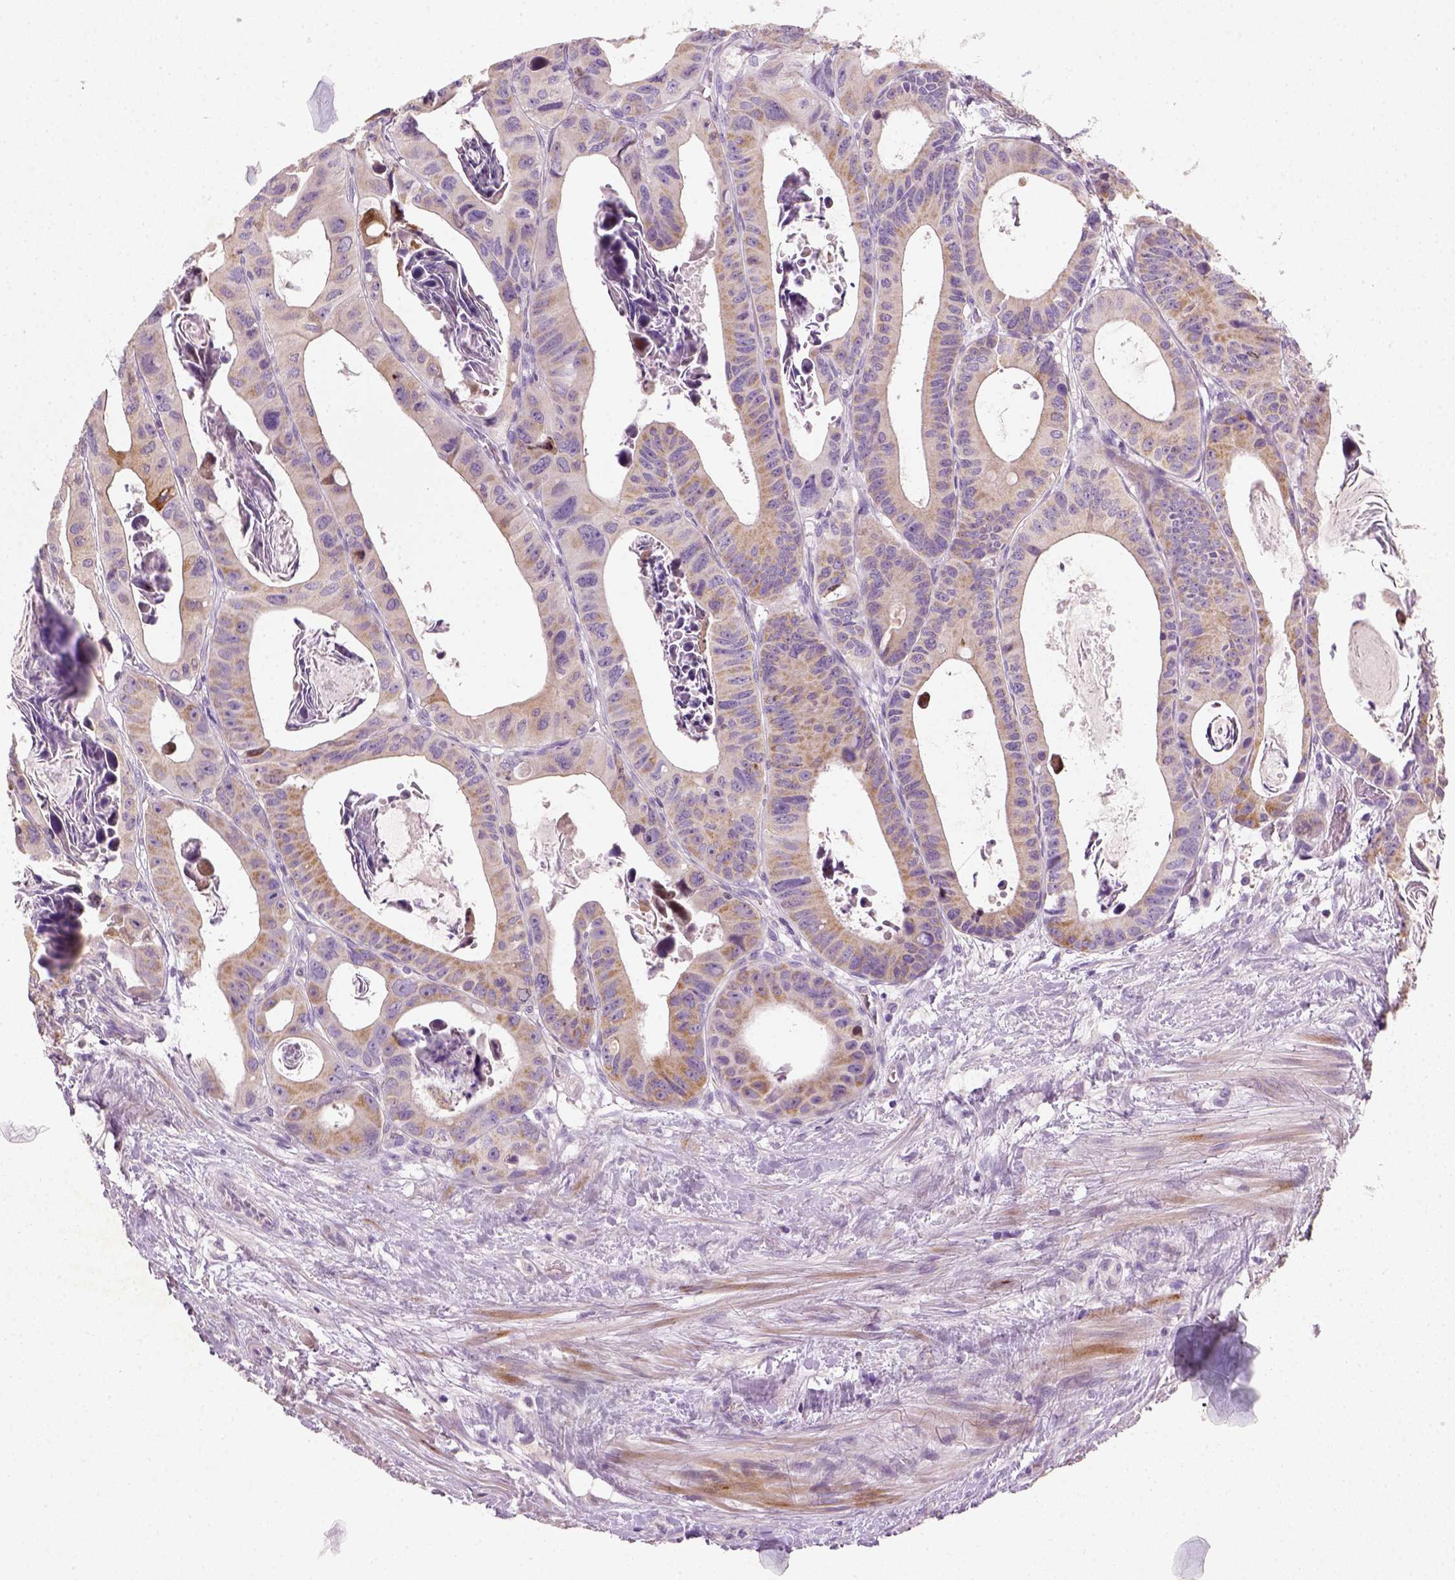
{"staining": {"intensity": "moderate", "quantity": ">75%", "location": "cytoplasmic/membranous"}, "tissue": "colorectal cancer", "cell_type": "Tumor cells", "image_type": "cancer", "snomed": [{"axis": "morphology", "description": "Adenocarcinoma, NOS"}, {"axis": "topography", "description": "Rectum"}], "caption": "Tumor cells show medium levels of moderate cytoplasmic/membranous expression in about >75% of cells in colorectal cancer.", "gene": "NUDT6", "patient": {"sex": "male", "age": 64}}